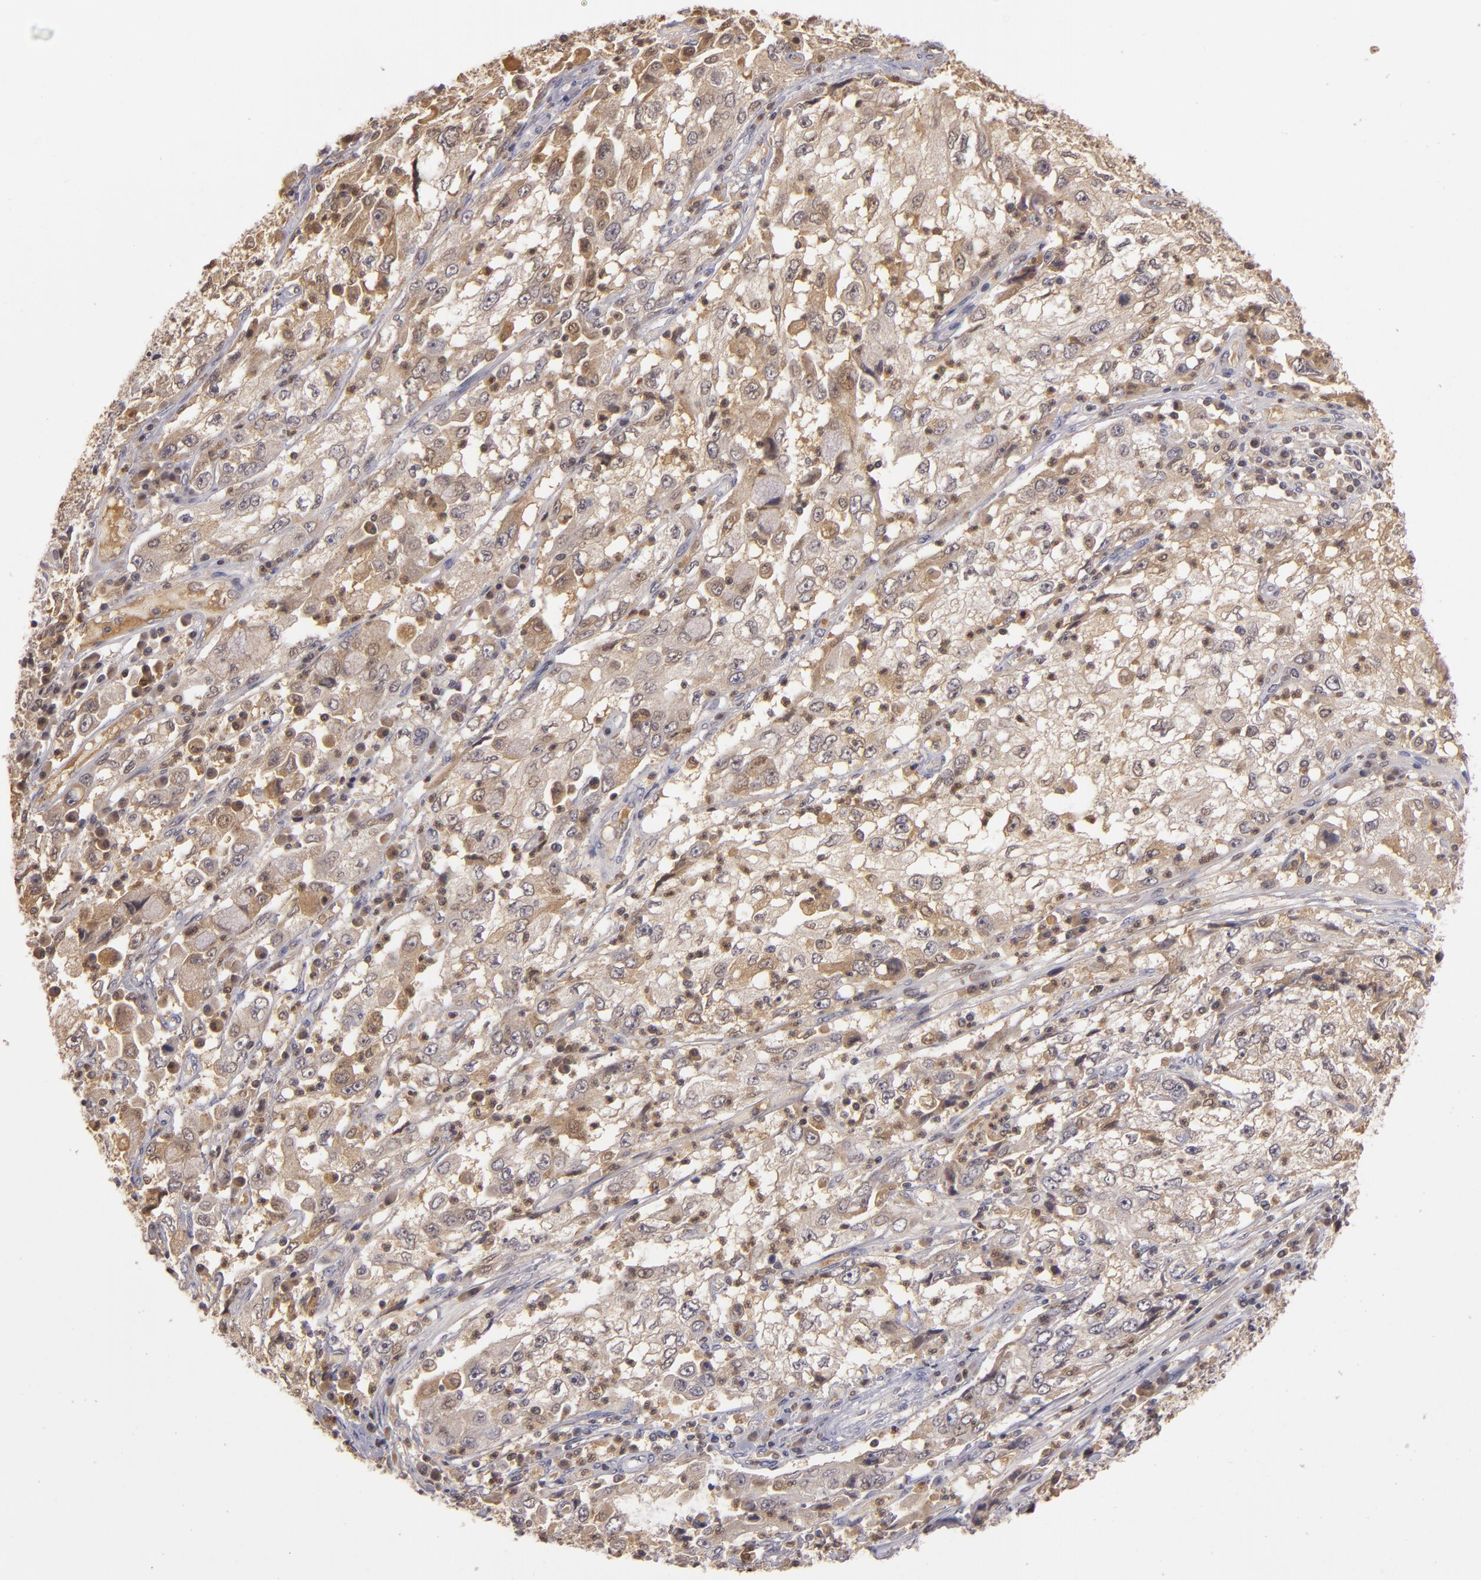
{"staining": {"intensity": "weak", "quantity": ">75%", "location": "cytoplasmic/membranous"}, "tissue": "cervical cancer", "cell_type": "Tumor cells", "image_type": "cancer", "snomed": [{"axis": "morphology", "description": "Squamous cell carcinoma, NOS"}, {"axis": "topography", "description": "Cervix"}], "caption": "Immunohistochemical staining of human cervical squamous cell carcinoma shows low levels of weak cytoplasmic/membranous protein positivity in approximately >75% of tumor cells.", "gene": "LRG1", "patient": {"sex": "female", "age": 36}}